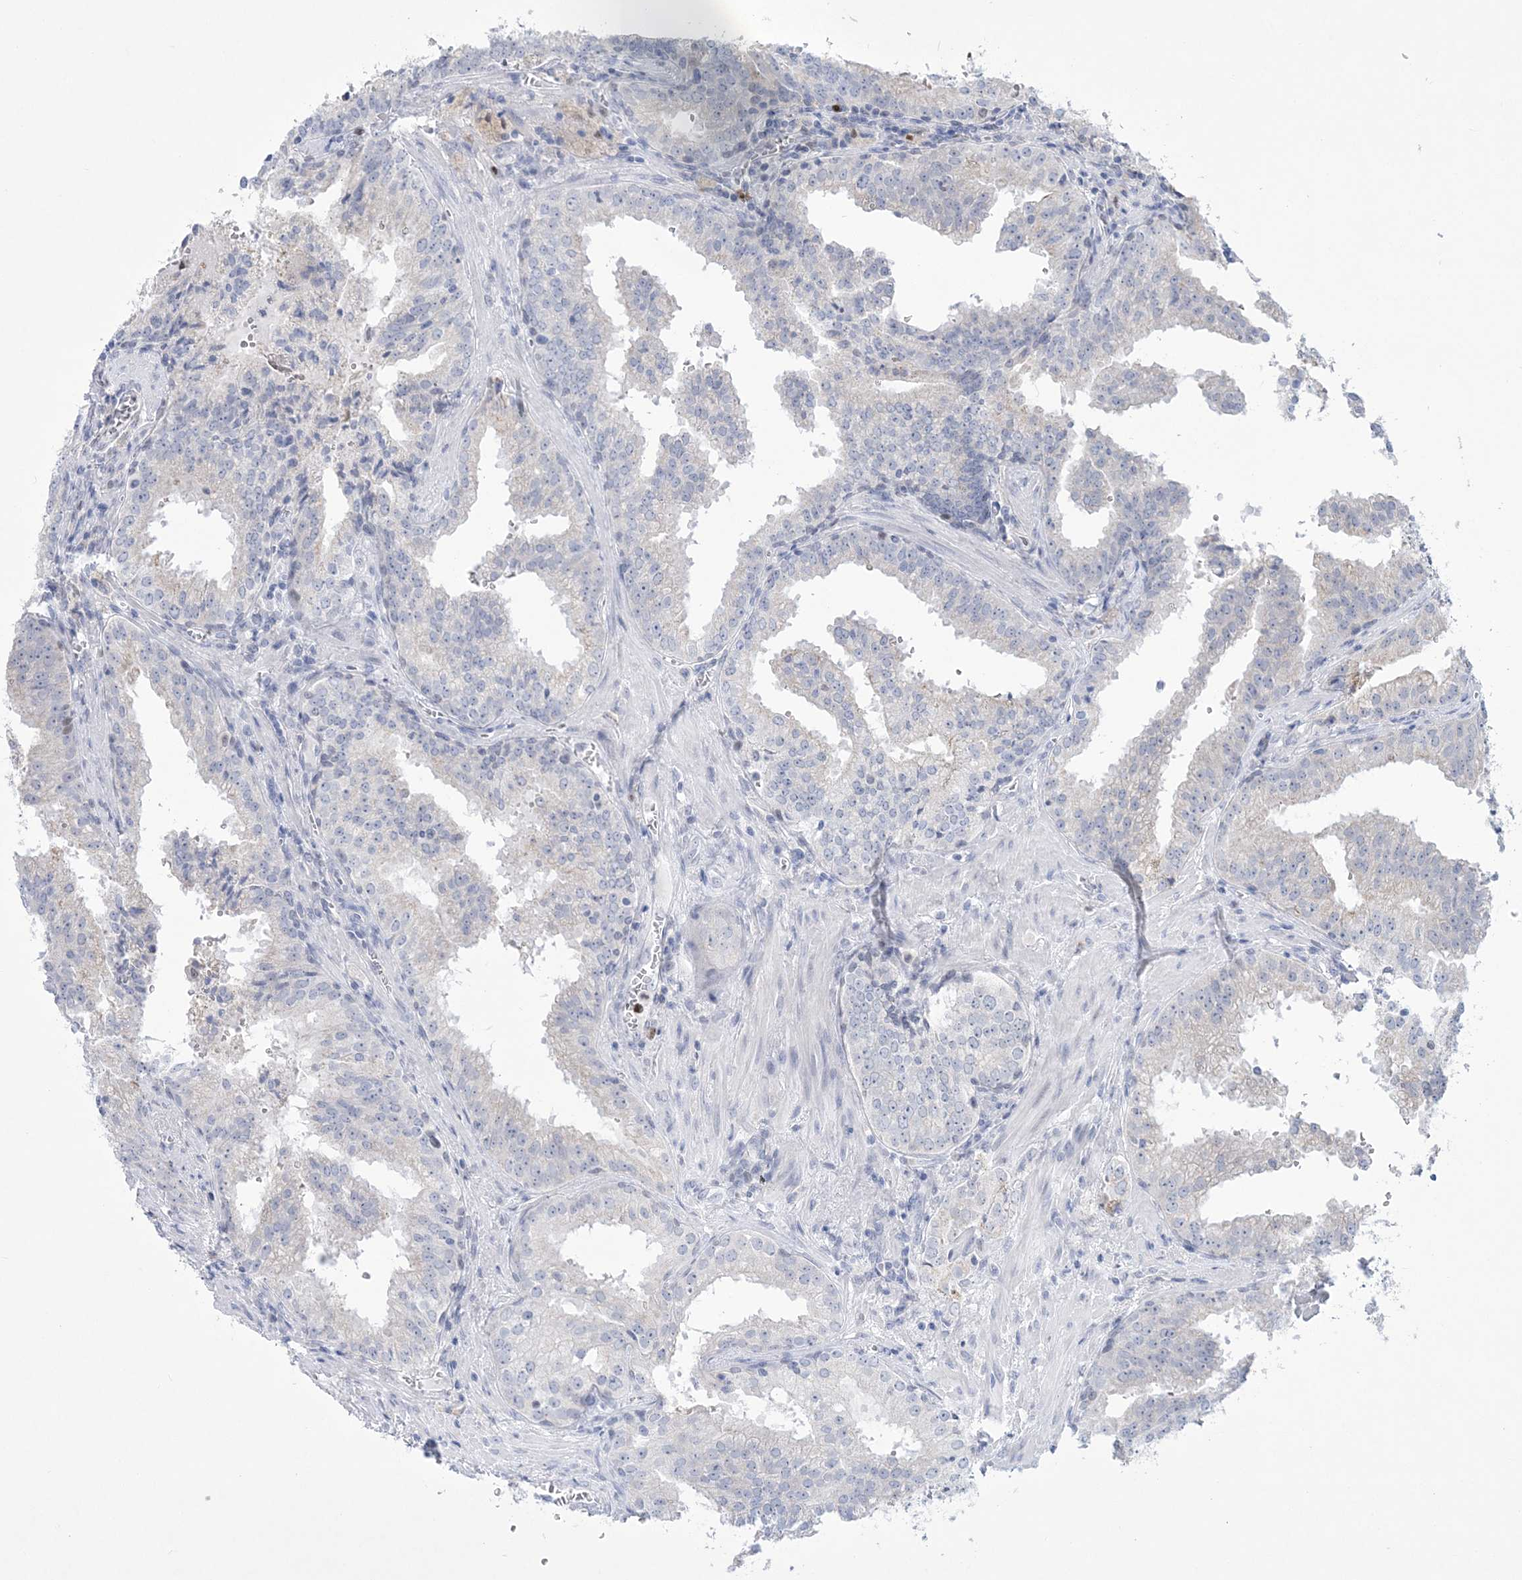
{"staining": {"intensity": "negative", "quantity": "none", "location": "none"}, "tissue": "prostate cancer", "cell_type": "Tumor cells", "image_type": "cancer", "snomed": [{"axis": "morphology", "description": "Adenocarcinoma, High grade"}, {"axis": "topography", "description": "Prostate"}], "caption": "Immunohistochemistry of human prostate cancer (adenocarcinoma (high-grade)) displays no positivity in tumor cells.", "gene": "WDR27", "patient": {"sex": "male", "age": 68}}